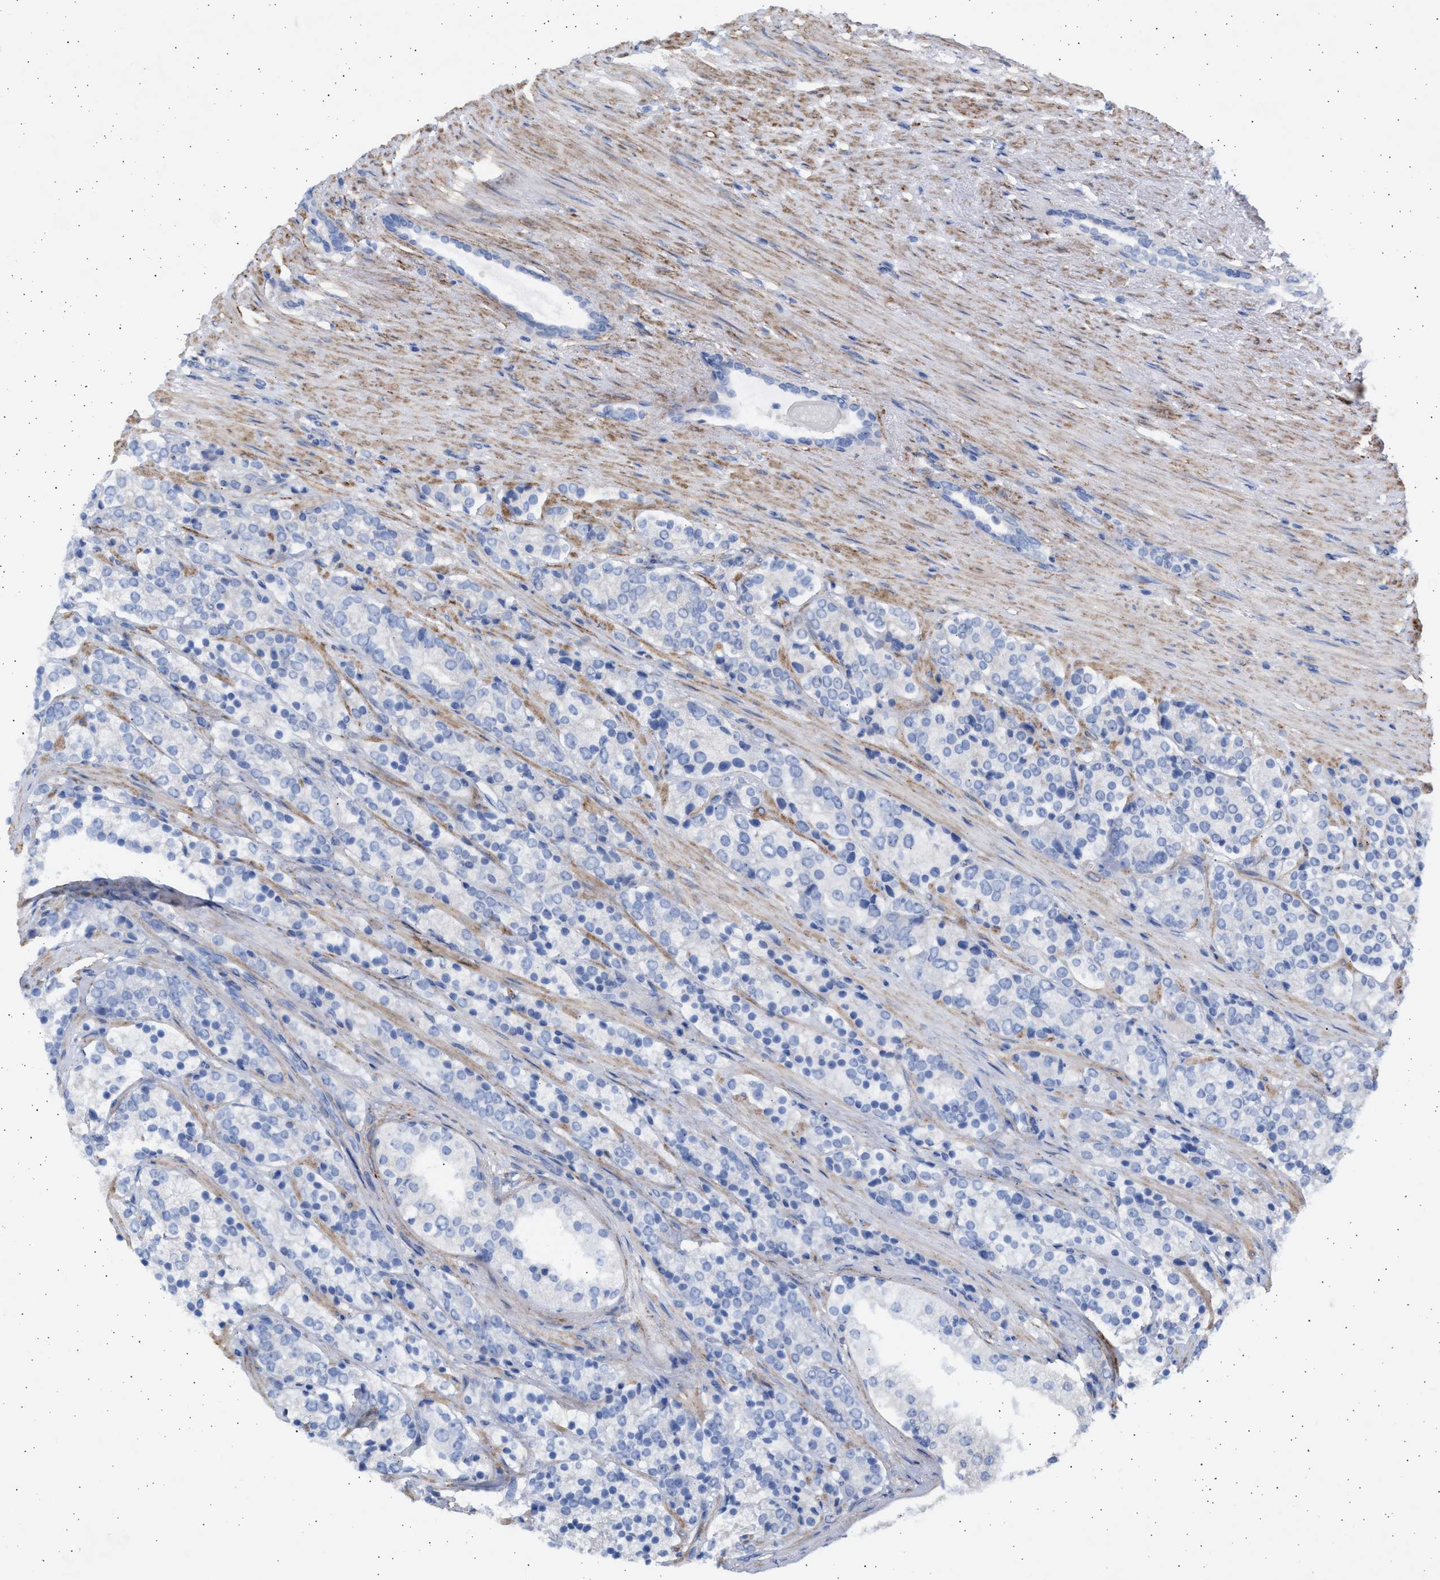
{"staining": {"intensity": "negative", "quantity": "none", "location": "none"}, "tissue": "prostate cancer", "cell_type": "Tumor cells", "image_type": "cancer", "snomed": [{"axis": "morphology", "description": "Adenocarcinoma, High grade"}, {"axis": "topography", "description": "Prostate"}], "caption": "High power microscopy image of an immunohistochemistry (IHC) photomicrograph of prostate cancer (high-grade adenocarcinoma), revealing no significant positivity in tumor cells. (DAB (3,3'-diaminobenzidine) IHC, high magnification).", "gene": "NBR1", "patient": {"sex": "male", "age": 71}}